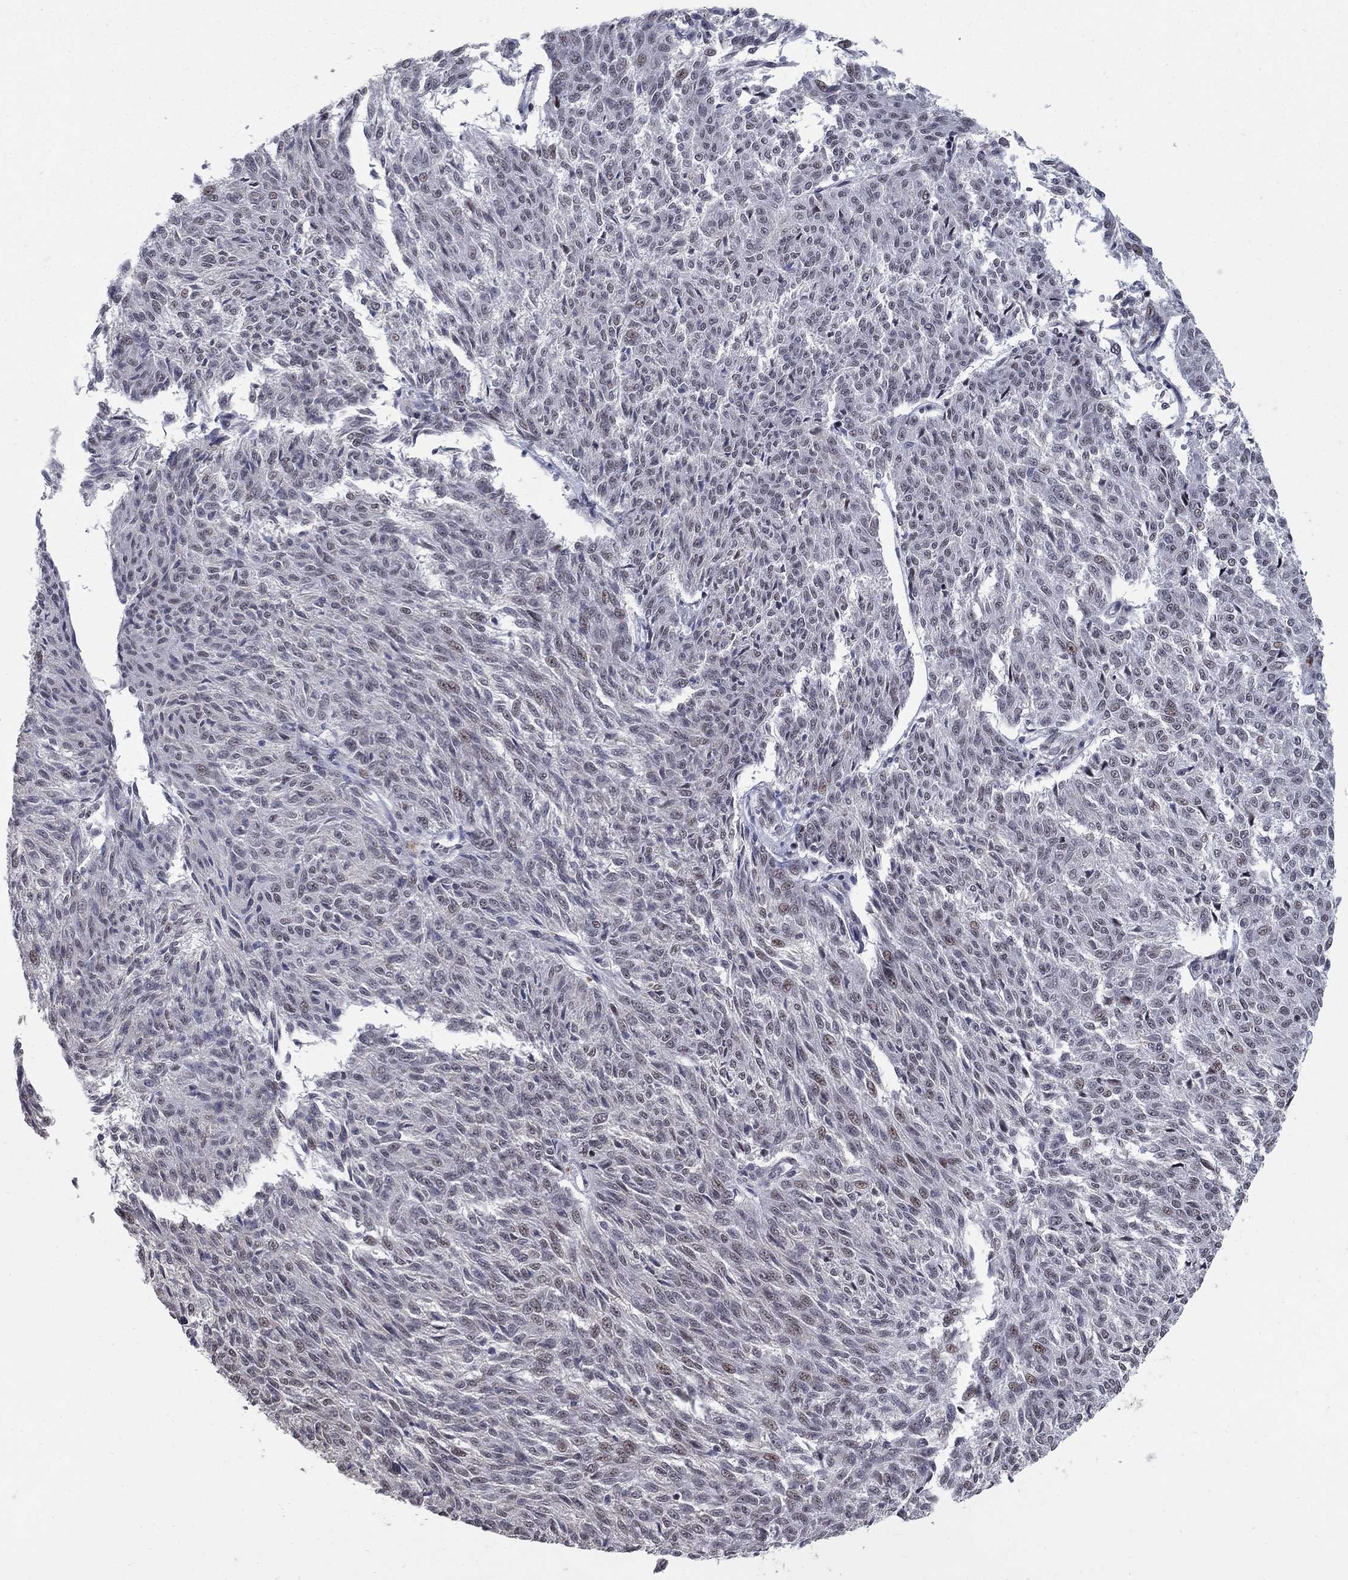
{"staining": {"intensity": "weak", "quantity": "<25%", "location": "nuclear"}, "tissue": "melanoma", "cell_type": "Tumor cells", "image_type": "cancer", "snomed": [{"axis": "morphology", "description": "Malignant melanoma, NOS"}, {"axis": "topography", "description": "Skin"}], "caption": "A high-resolution image shows immunohistochemistry (IHC) staining of melanoma, which reveals no significant staining in tumor cells.", "gene": "PNISR", "patient": {"sex": "female", "age": 72}}